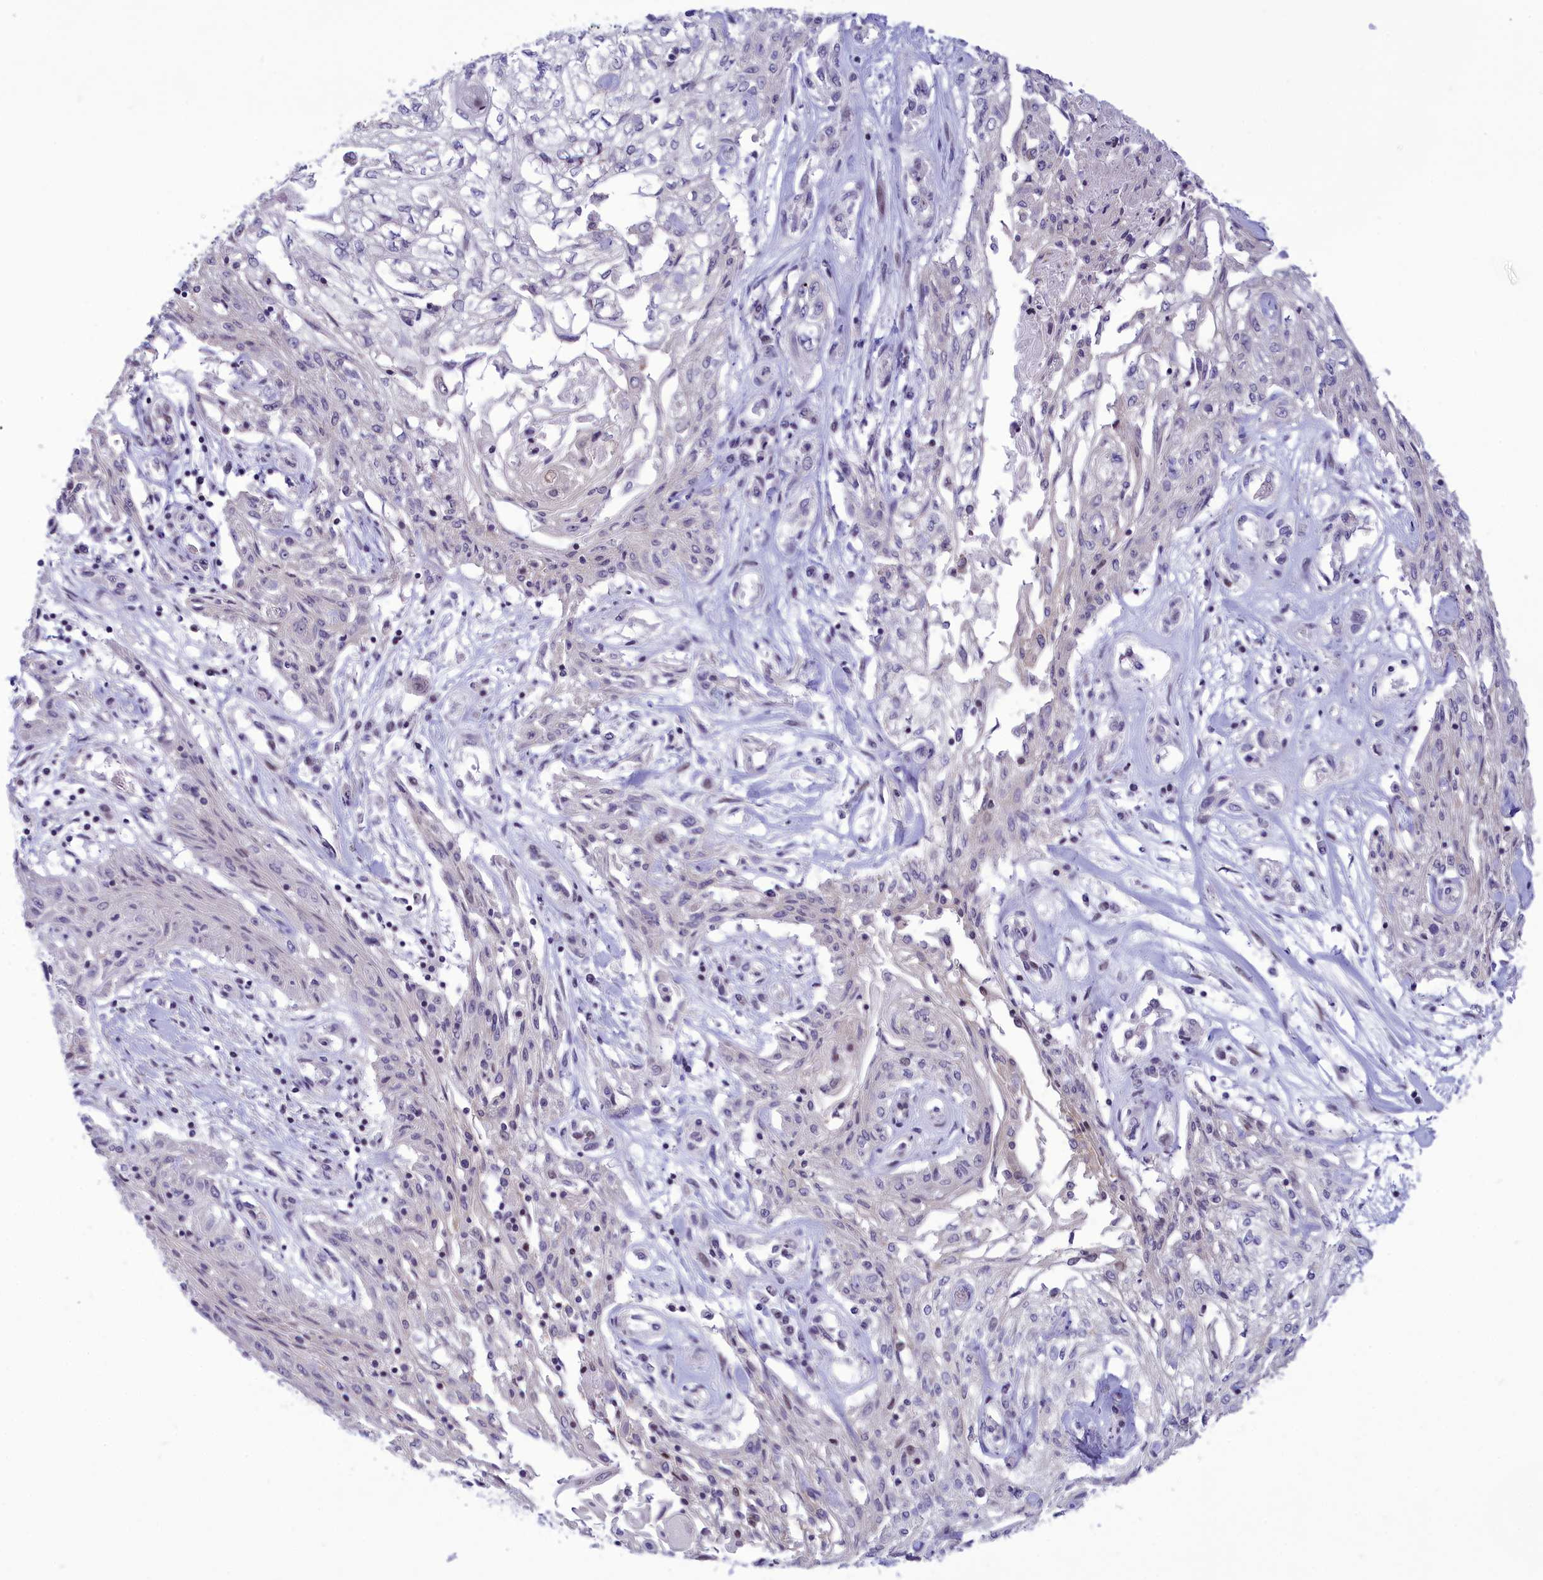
{"staining": {"intensity": "negative", "quantity": "none", "location": "none"}, "tissue": "skin cancer", "cell_type": "Tumor cells", "image_type": "cancer", "snomed": [{"axis": "morphology", "description": "Squamous cell carcinoma, NOS"}, {"axis": "morphology", "description": "Squamous cell carcinoma, metastatic, NOS"}, {"axis": "topography", "description": "Skin"}, {"axis": "topography", "description": "Lymph node"}], "caption": "Immunohistochemistry photomicrograph of neoplastic tissue: human squamous cell carcinoma (skin) stained with DAB (3,3'-diaminobenzidine) exhibits no significant protein staining in tumor cells.", "gene": "CORO2A", "patient": {"sex": "male", "age": 75}}